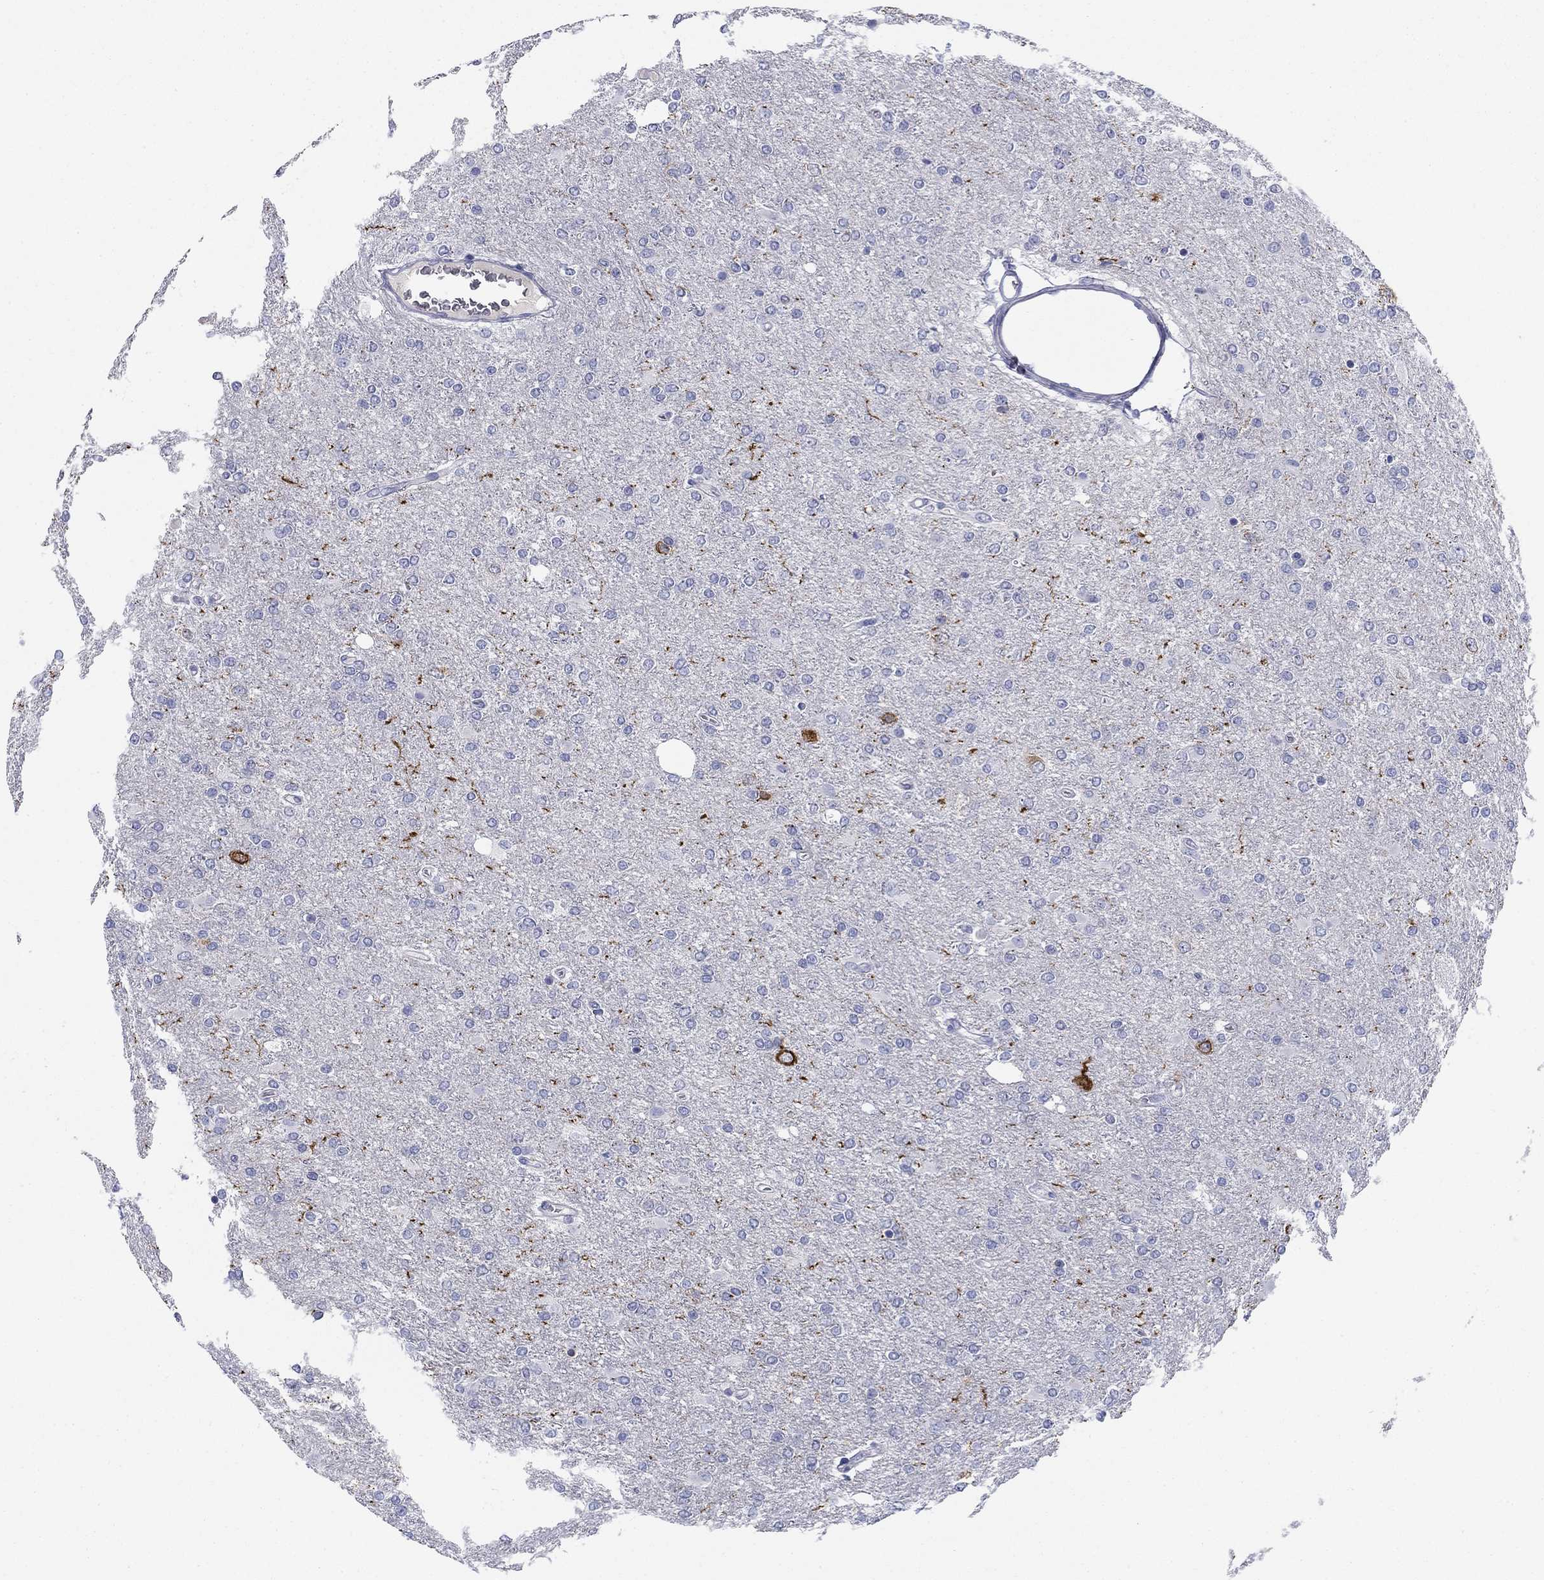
{"staining": {"intensity": "strong", "quantity": "<25%", "location": "cytoplasmic/membranous"}, "tissue": "glioma", "cell_type": "Tumor cells", "image_type": "cancer", "snomed": [{"axis": "morphology", "description": "Glioma, malignant, High grade"}, {"axis": "topography", "description": "Cerebral cortex"}], "caption": "The histopathology image exhibits staining of glioma, revealing strong cytoplasmic/membranous protein staining (brown color) within tumor cells. (brown staining indicates protein expression, while blue staining denotes nuclei).", "gene": "KCNH1", "patient": {"sex": "male", "age": 70}}